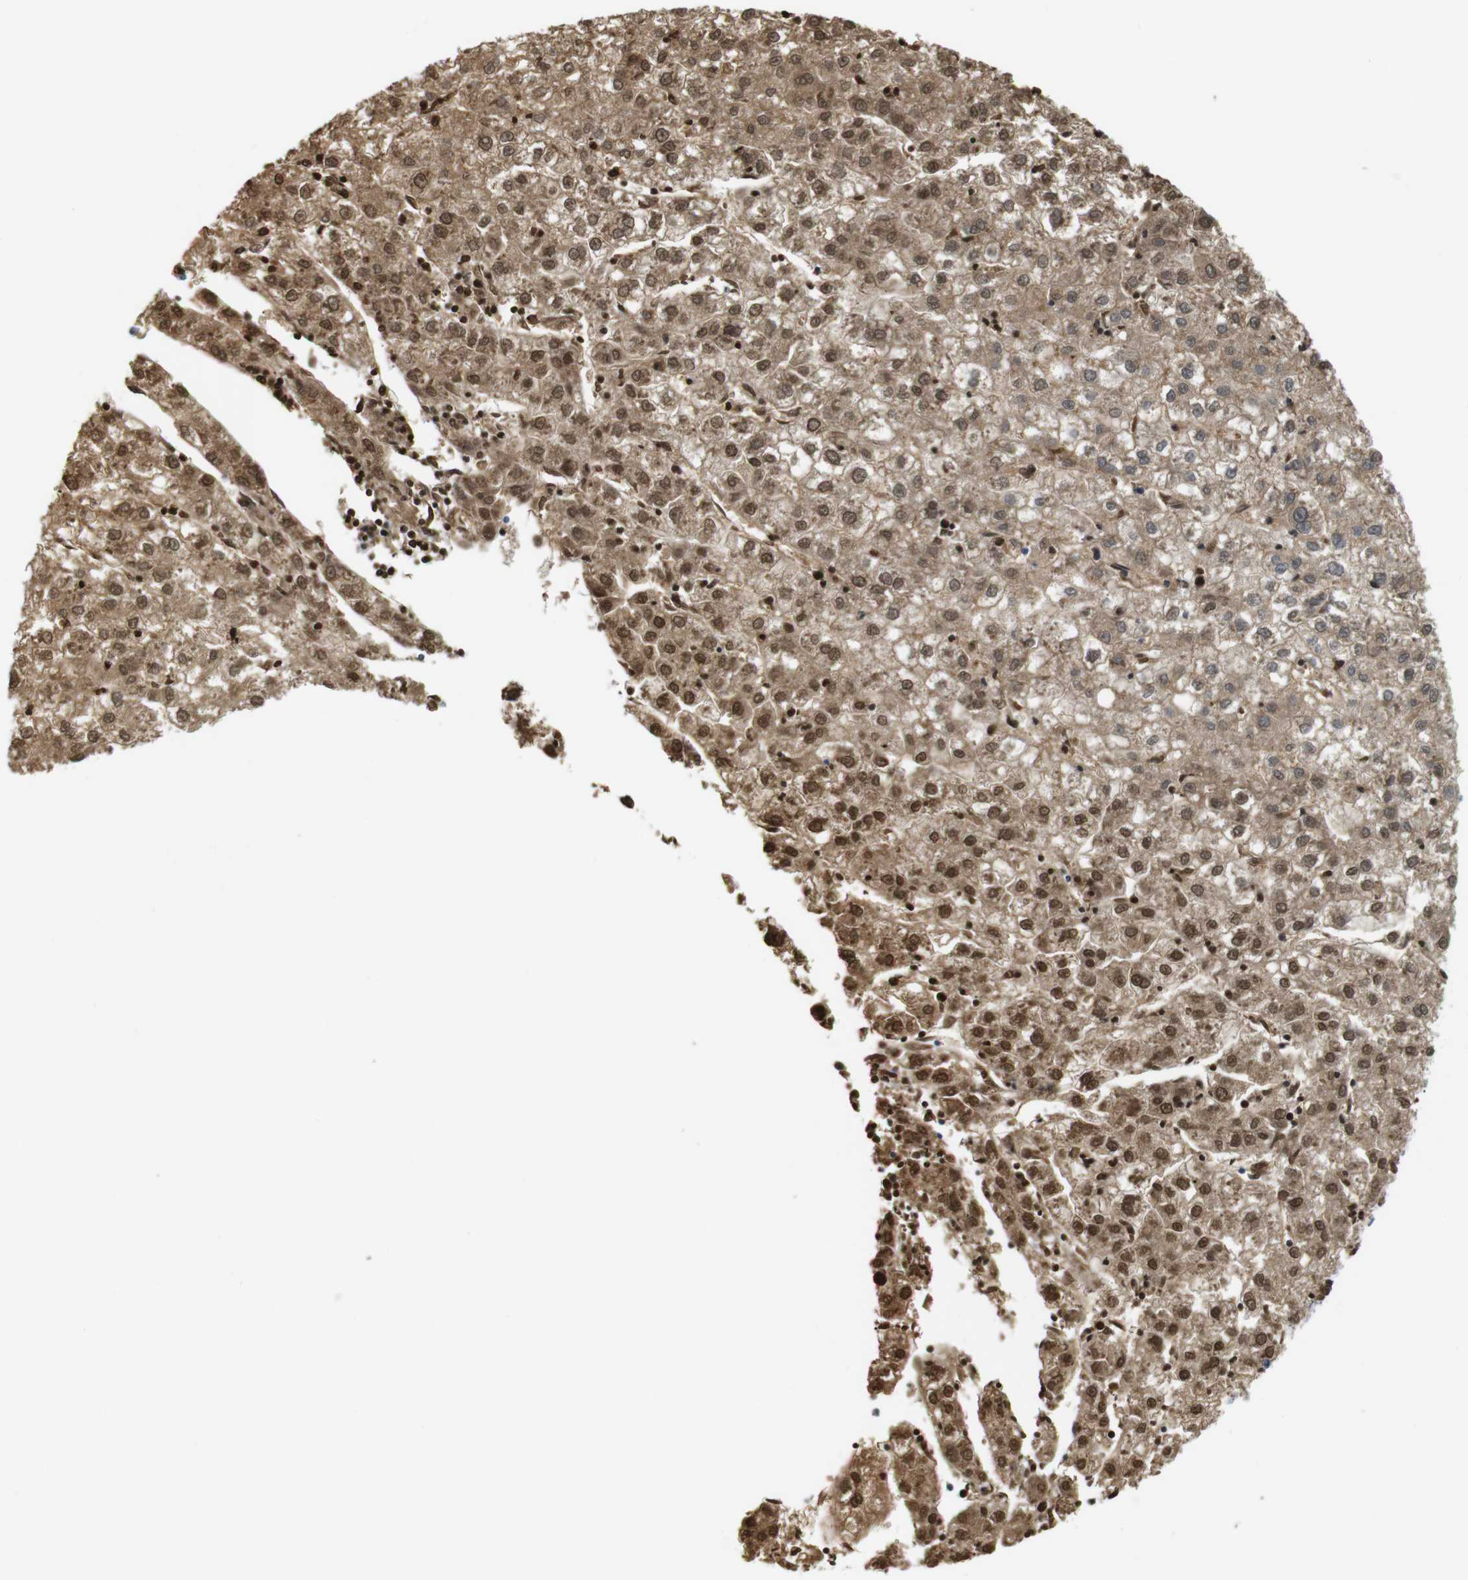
{"staining": {"intensity": "moderate", "quantity": ">75%", "location": "cytoplasmic/membranous,nuclear"}, "tissue": "liver cancer", "cell_type": "Tumor cells", "image_type": "cancer", "snomed": [{"axis": "morphology", "description": "Carcinoma, Hepatocellular, NOS"}, {"axis": "topography", "description": "Liver"}], "caption": "Protein staining of hepatocellular carcinoma (liver) tissue reveals moderate cytoplasmic/membranous and nuclear expression in approximately >75% of tumor cells. Nuclei are stained in blue.", "gene": "NEBL", "patient": {"sex": "male", "age": 72}}